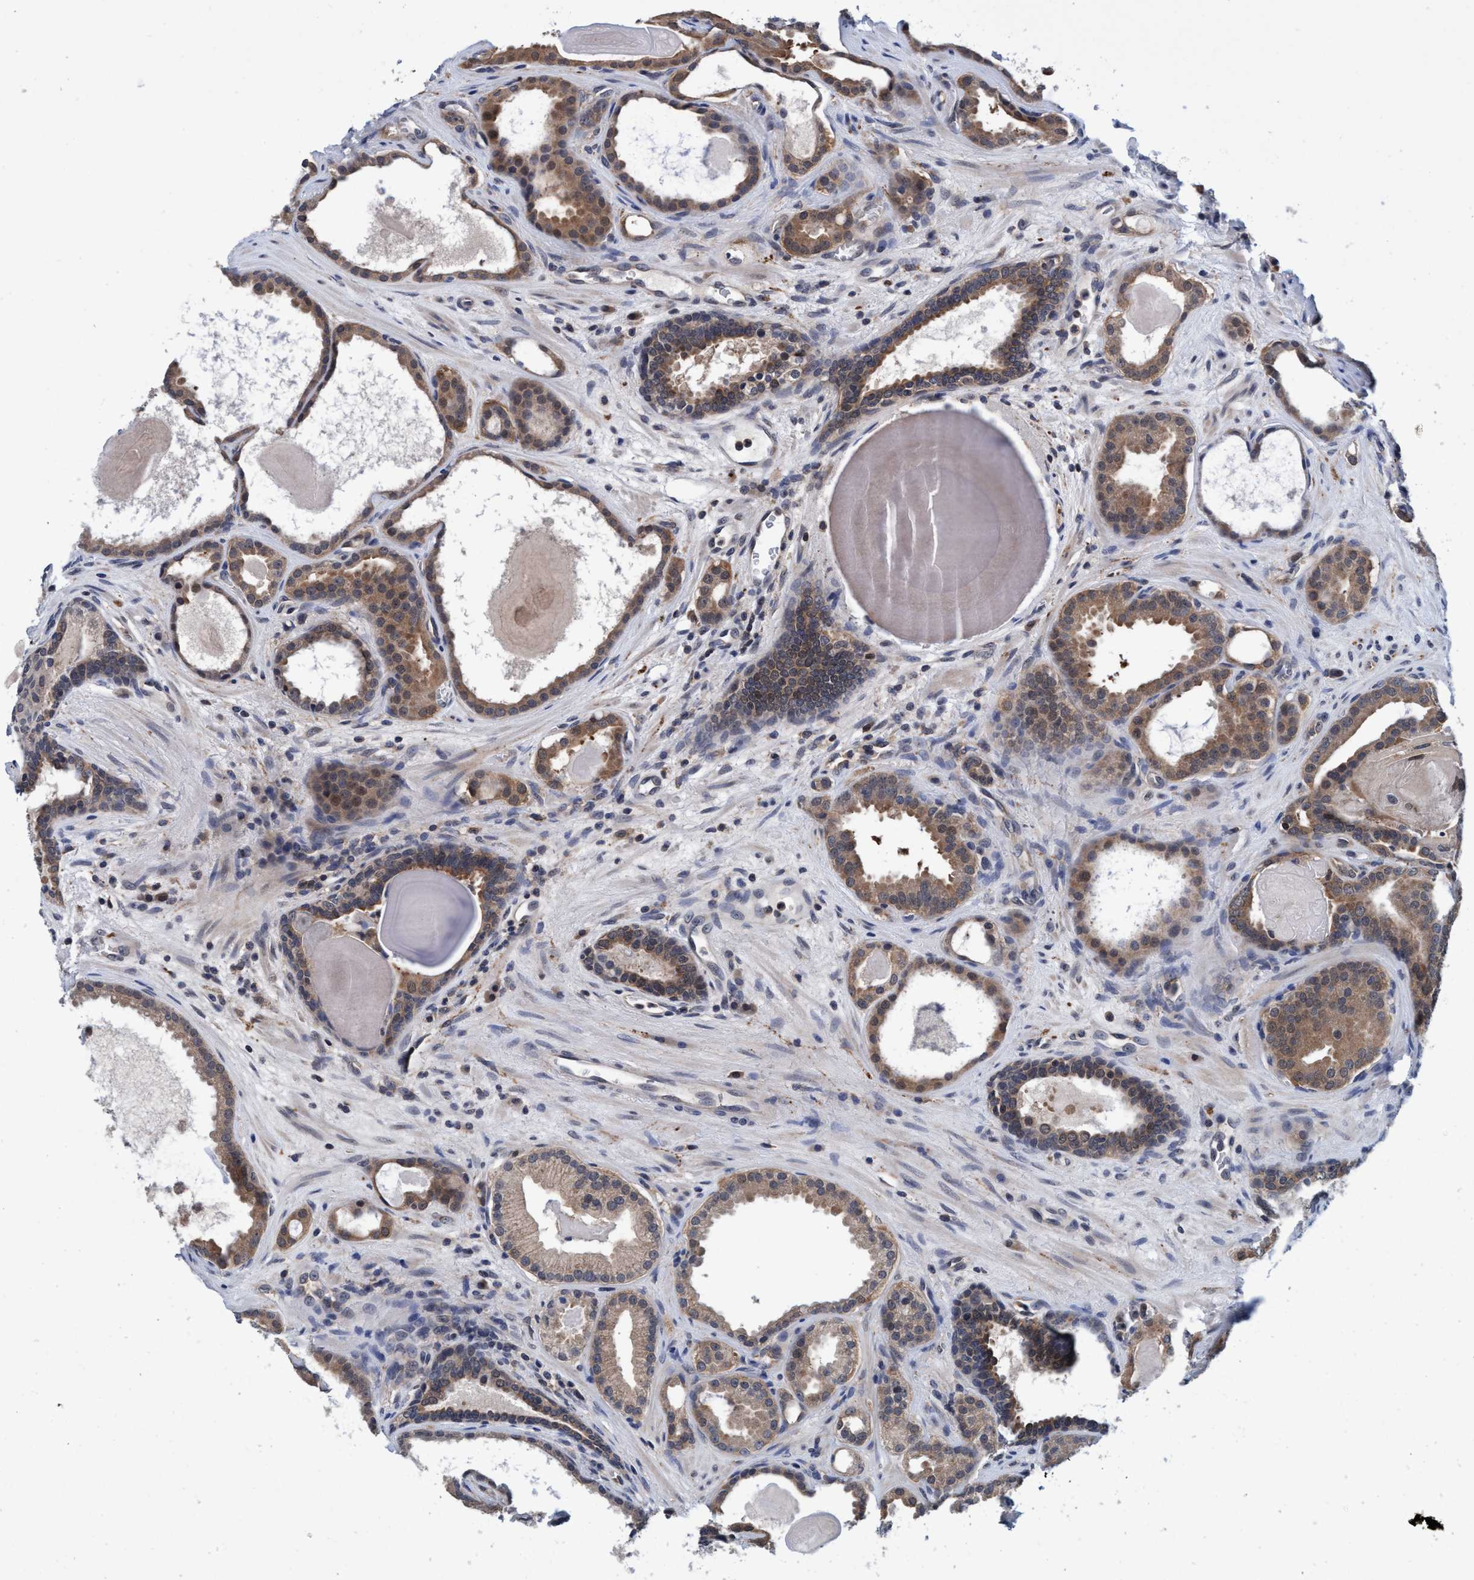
{"staining": {"intensity": "moderate", "quantity": ">75%", "location": "cytoplasmic/membranous"}, "tissue": "prostate cancer", "cell_type": "Tumor cells", "image_type": "cancer", "snomed": [{"axis": "morphology", "description": "Adenocarcinoma, High grade"}, {"axis": "topography", "description": "Prostate"}], "caption": "Prostate high-grade adenocarcinoma stained for a protein (brown) reveals moderate cytoplasmic/membranous positive positivity in approximately >75% of tumor cells.", "gene": "PSMD12", "patient": {"sex": "male", "age": 60}}